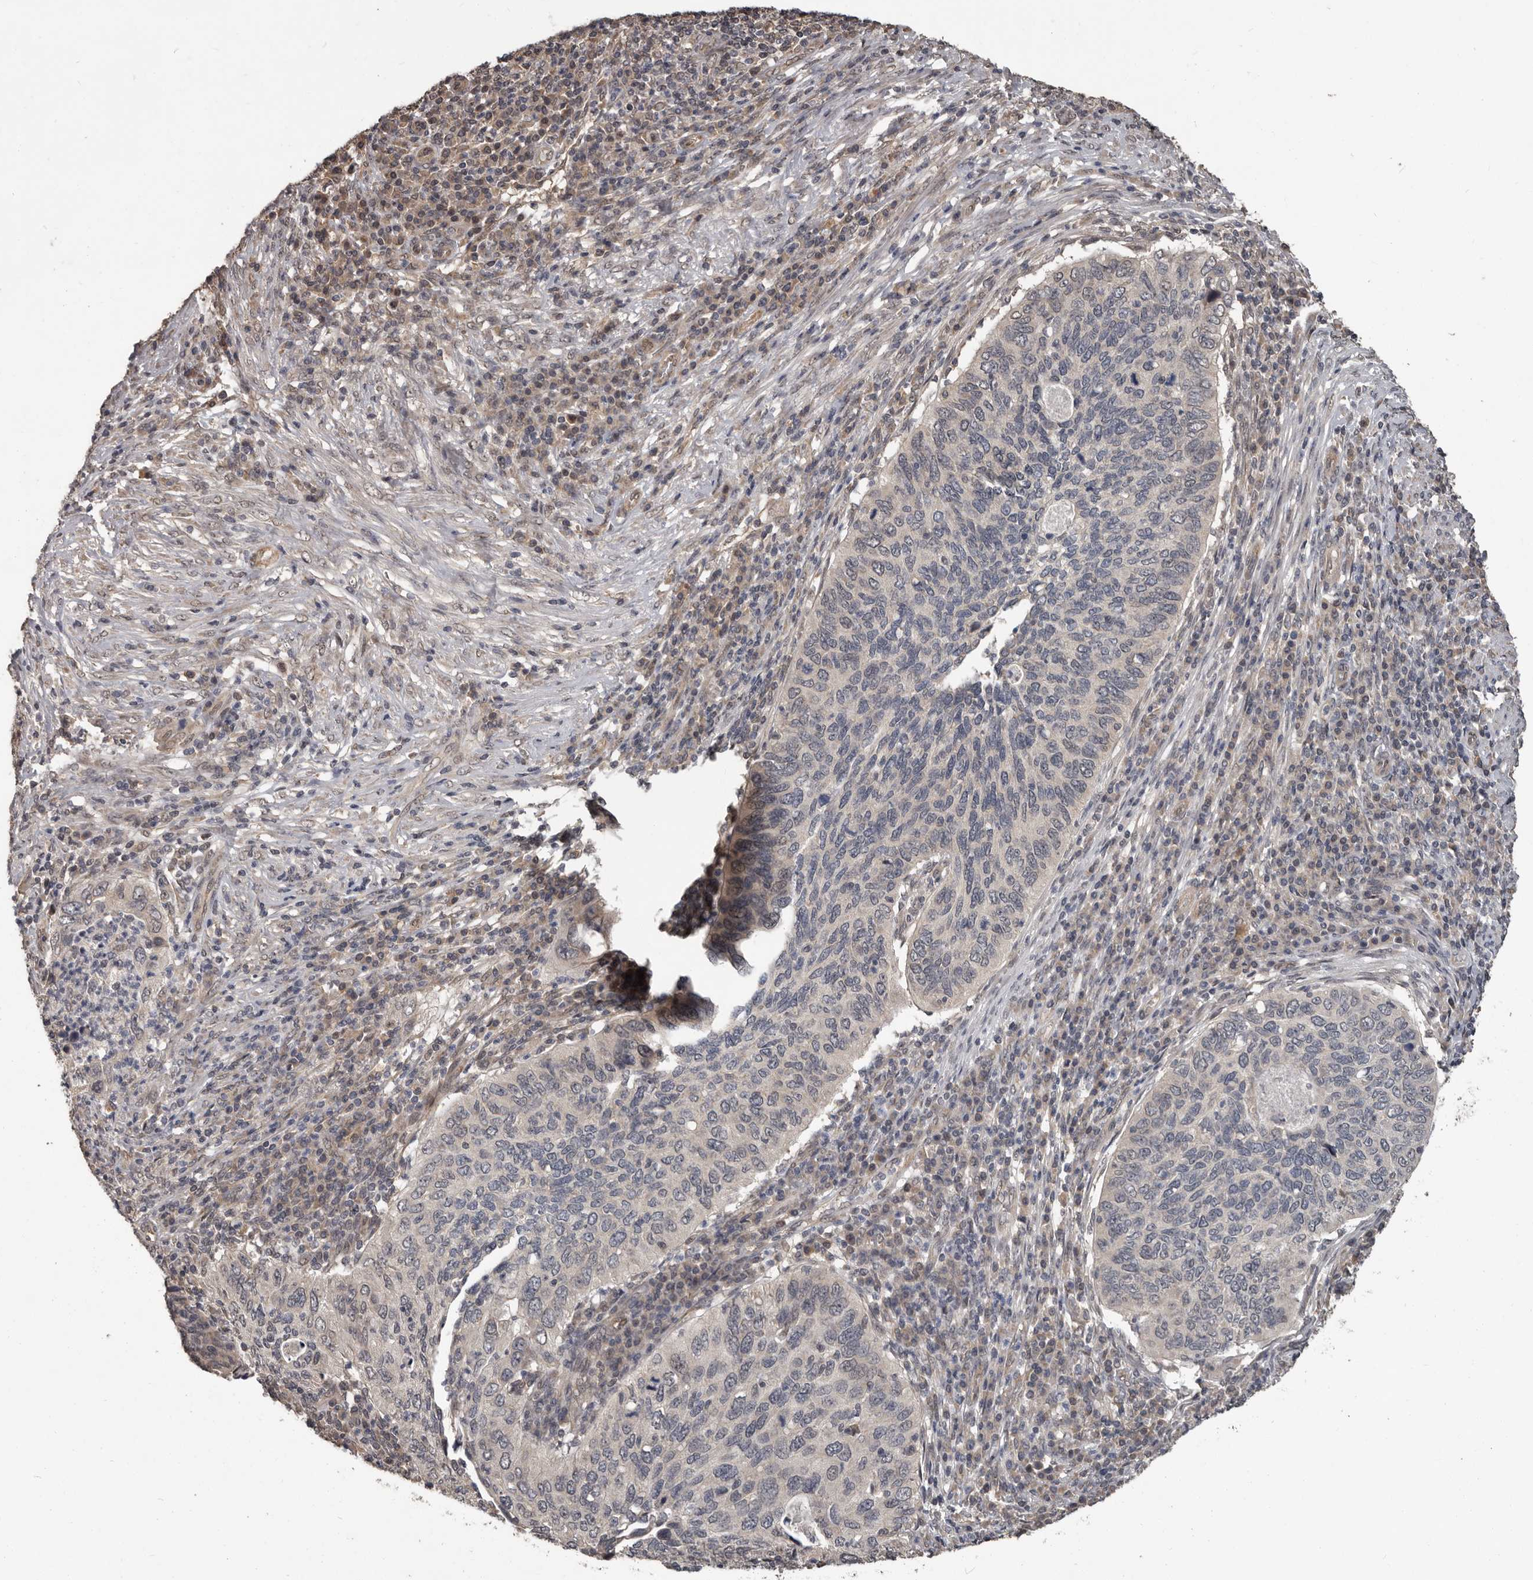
{"staining": {"intensity": "negative", "quantity": "none", "location": "none"}, "tissue": "cervical cancer", "cell_type": "Tumor cells", "image_type": "cancer", "snomed": [{"axis": "morphology", "description": "Squamous cell carcinoma, NOS"}, {"axis": "topography", "description": "Cervix"}], "caption": "DAB (3,3'-diaminobenzidine) immunohistochemical staining of cervical cancer demonstrates no significant positivity in tumor cells.", "gene": "ZFP14", "patient": {"sex": "female", "age": 38}}